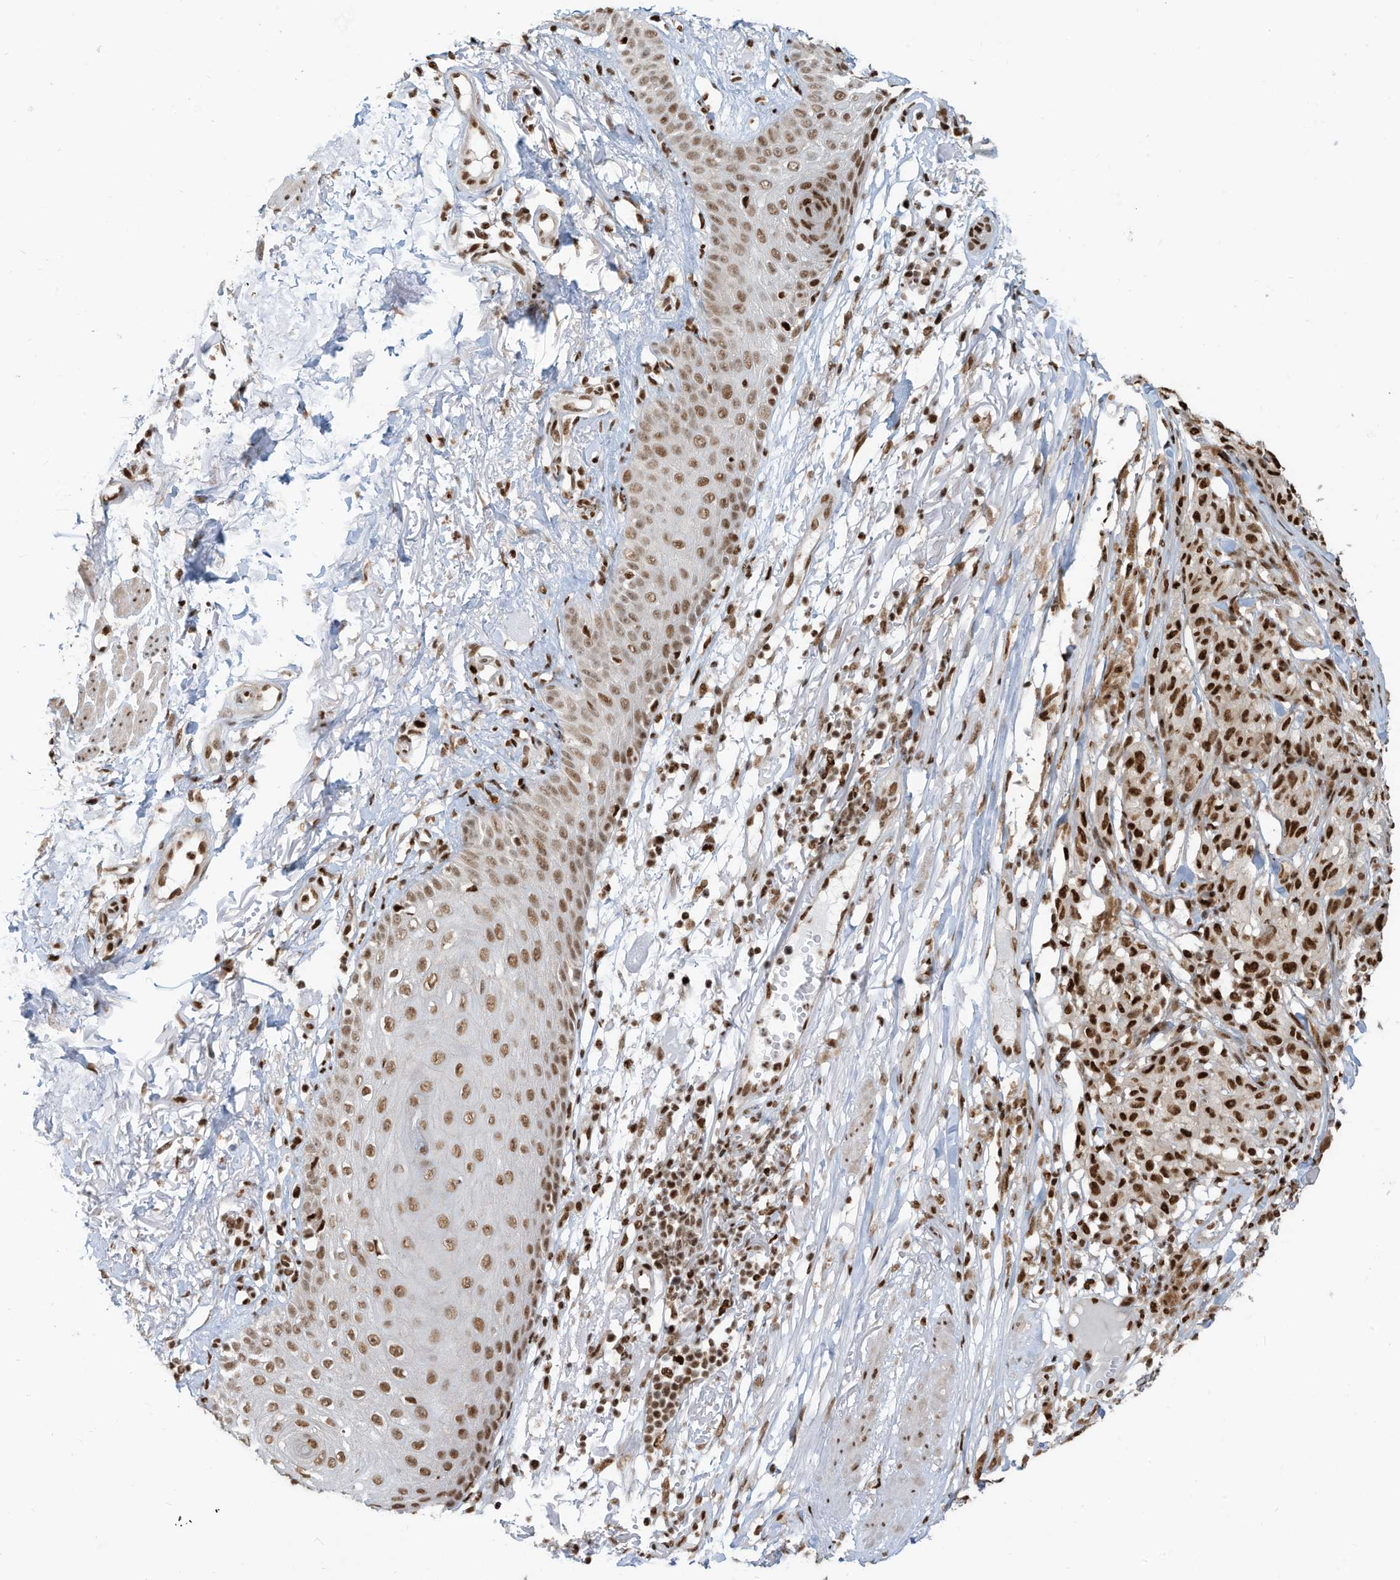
{"staining": {"intensity": "moderate", "quantity": ">75%", "location": "nuclear"}, "tissue": "melanoma", "cell_type": "Tumor cells", "image_type": "cancer", "snomed": [{"axis": "morphology", "description": "Malignant melanoma, NOS"}, {"axis": "topography", "description": "Skin"}], "caption": "Malignant melanoma tissue exhibits moderate nuclear positivity in approximately >75% of tumor cells, visualized by immunohistochemistry. Immunohistochemistry (ihc) stains the protein of interest in brown and the nuclei are stained blue.", "gene": "SAMD15", "patient": {"sex": "female", "age": 82}}